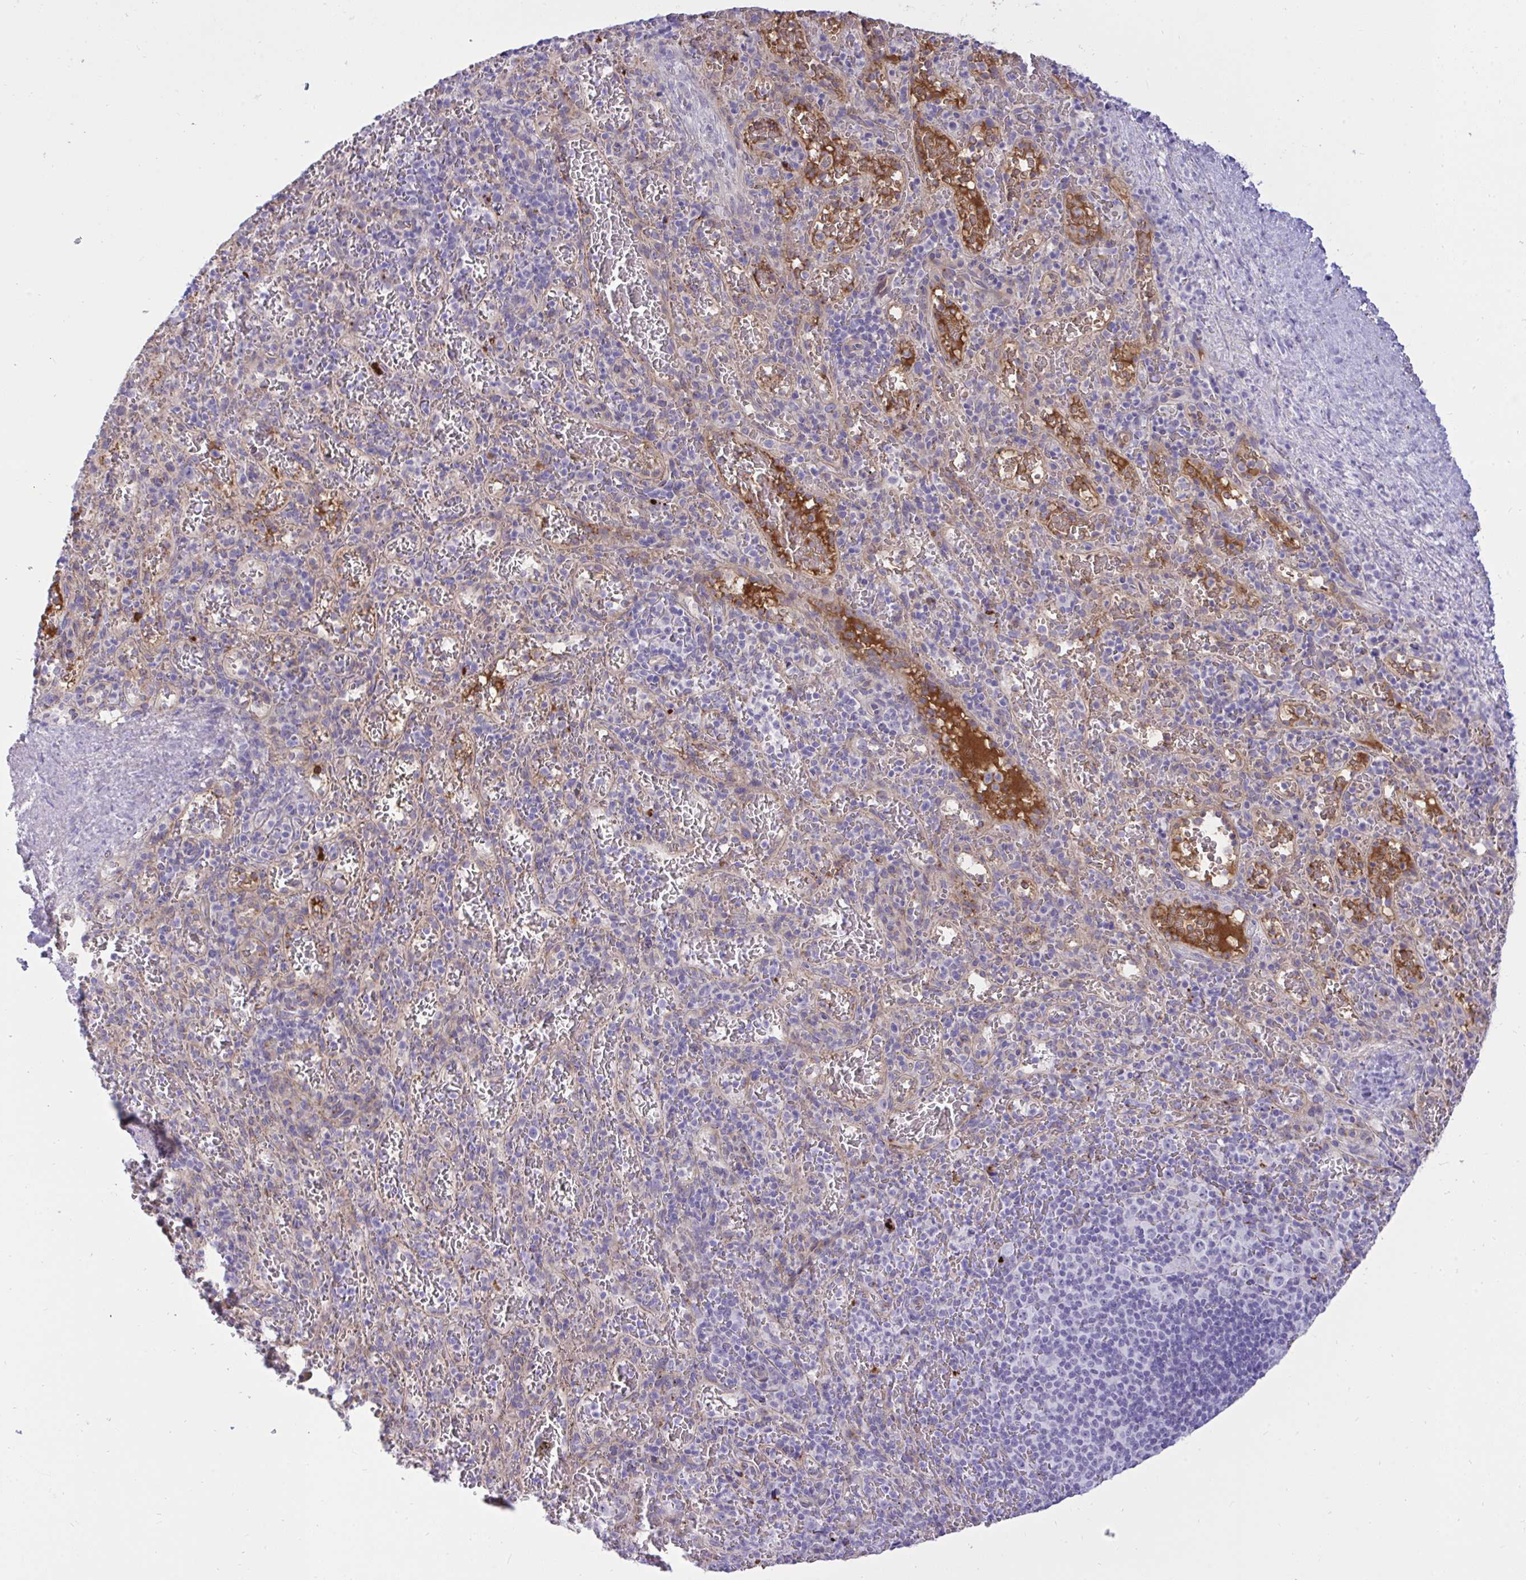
{"staining": {"intensity": "negative", "quantity": "none", "location": "none"}, "tissue": "spleen", "cell_type": "Cells in red pulp", "image_type": "normal", "snomed": [{"axis": "morphology", "description": "Normal tissue, NOS"}, {"axis": "topography", "description": "Spleen"}], "caption": "Cells in red pulp show no significant protein positivity in unremarkable spleen.", "gene": "F2", "patient": {"sex": "male", "age": 57}}